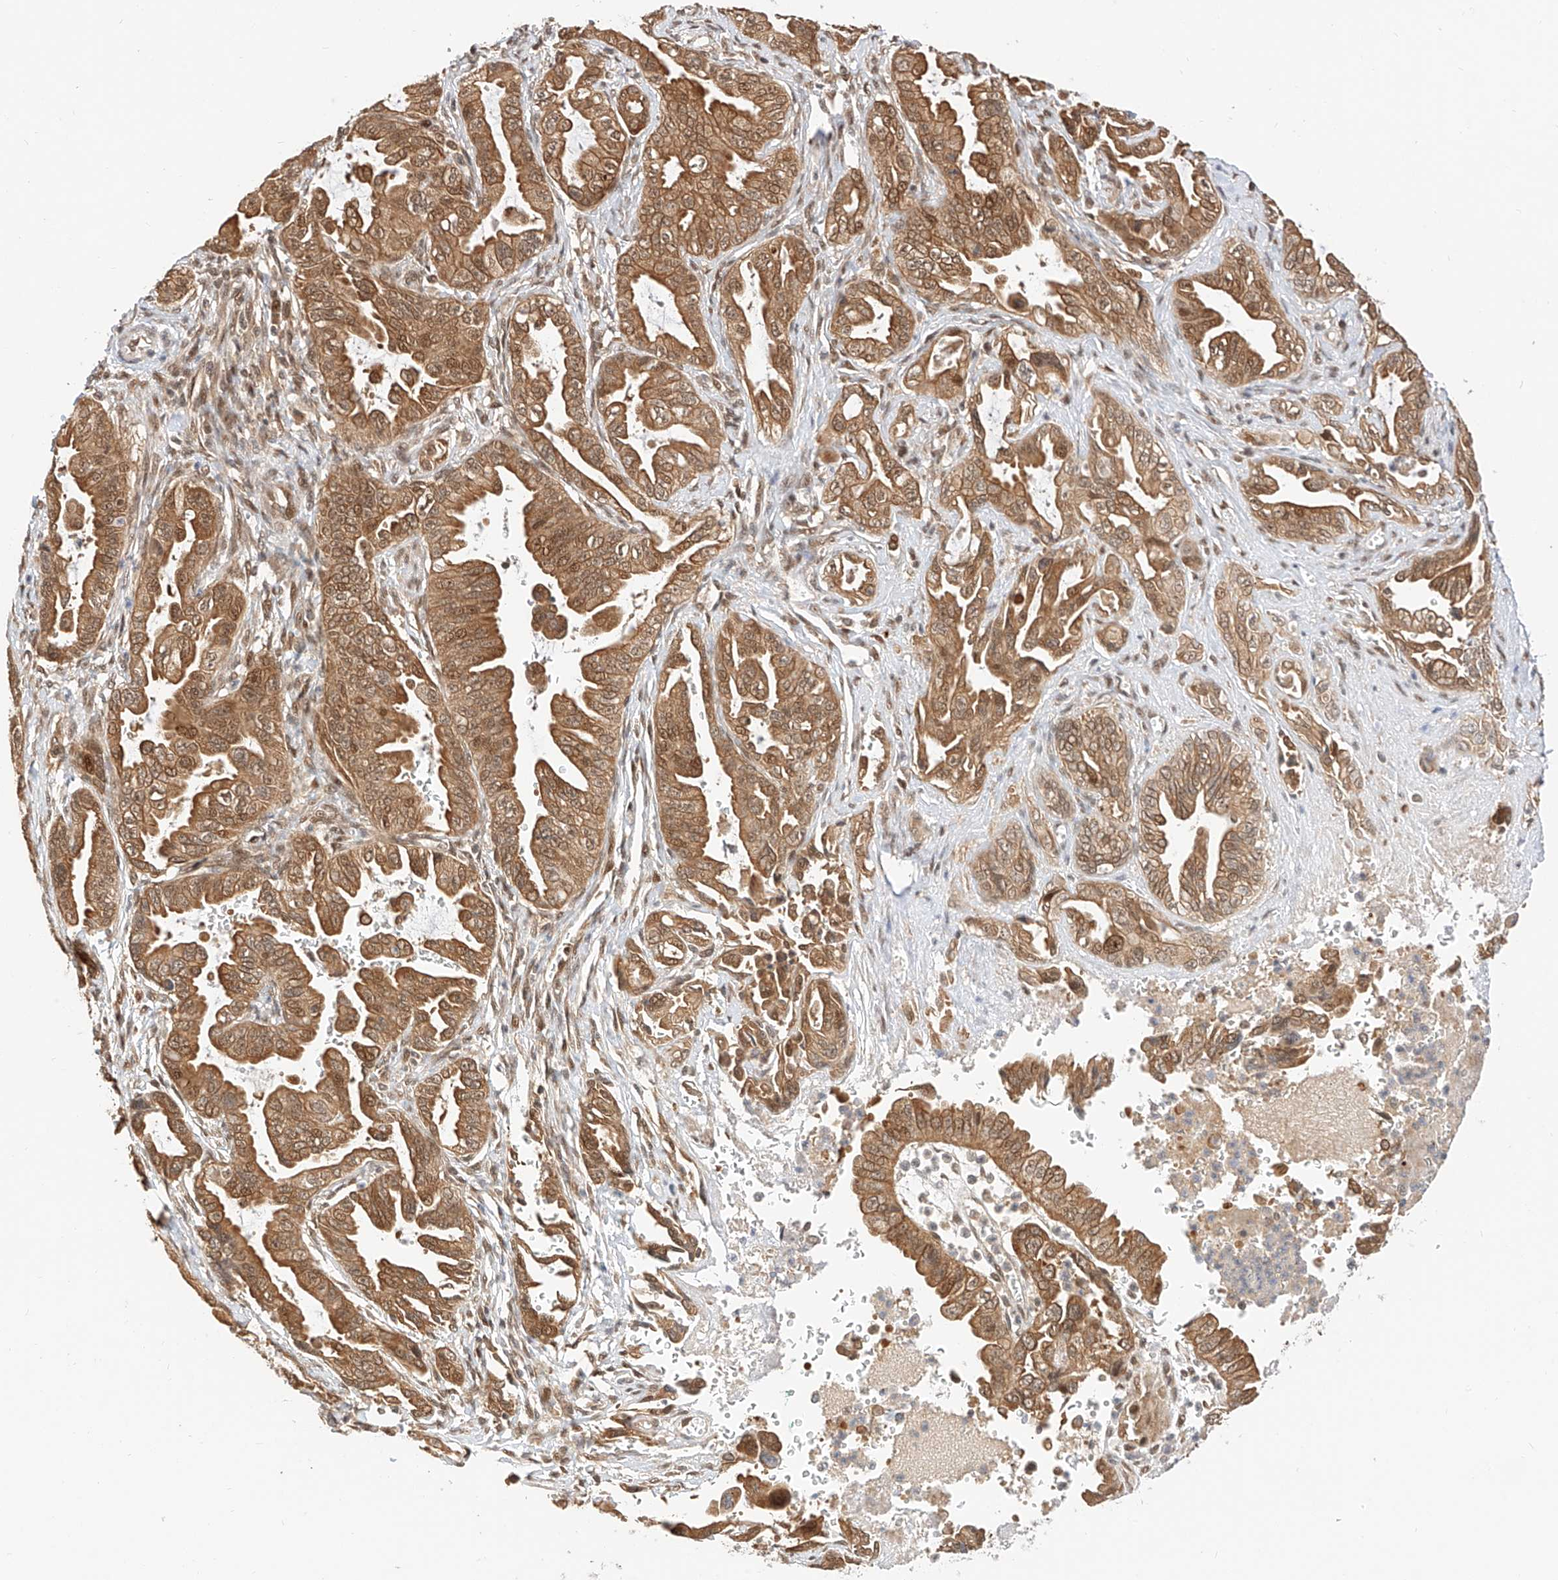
{"staining": {"intensity": "moderate", "quantity": ">75%", "location": "cytoplasmic/membranous,nuclear"}, "tissue": "pancreatic cancer", "cell_type": "Tumor cells", "image_type": "cancer", "snomed": [{"axis": "morphology", "description": "Adenocarcinoma, NOS"}, {"axis": "topography", "description": "Pancreas"}], "caption": "DAB immunohistochemical staining of human pancreatic cancer reveals moderate cytoplasmic/membranous and nuclear protein positivity in approximately >75% of tumor cells. Immunohistochemistry stains the protein in brown and the nuclei are stained blue.", "gene": "EIF4H", "patient": {"sex": "male", "age": 70}}